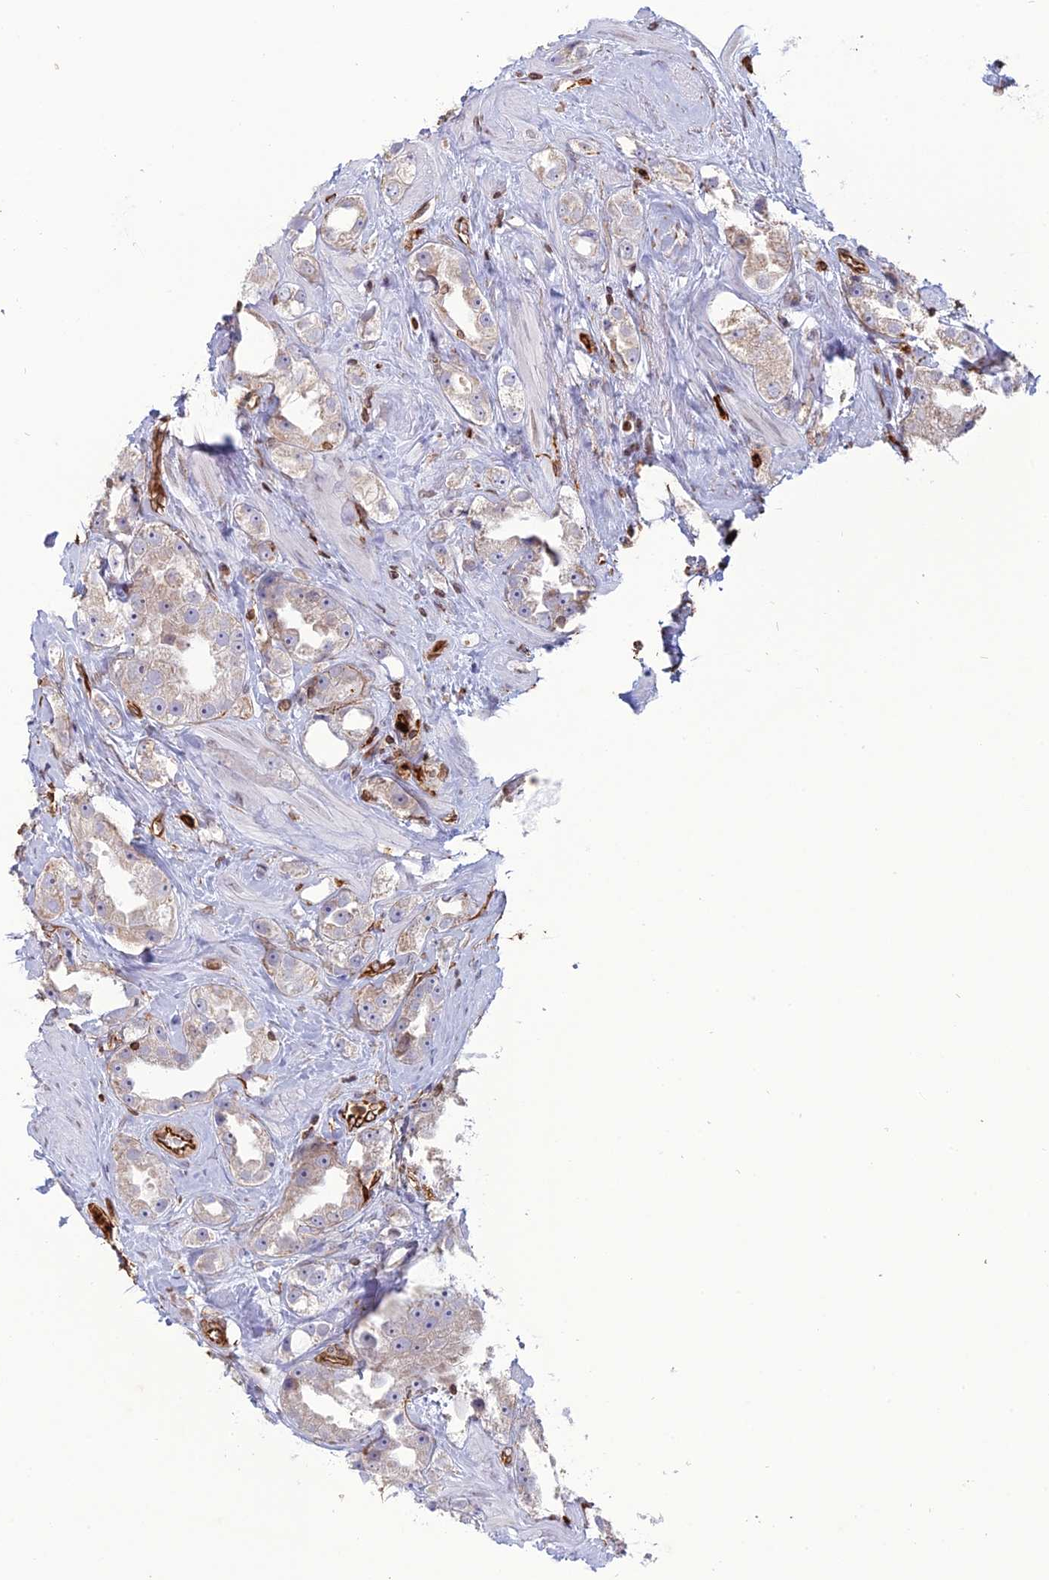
{"staining": {"intensity": "weak", "quantity": "<25%", "location": "cytoplasmic/membranous"}, "tissue": "prostate cancer", "cell_type": "Tumor cells", "image_type": "cancer", "snomed": [{"axis": "morphology", "description": "Adenocarcinoma, NOS"}, {"axis": "topography", "description": "Prostate"}], "caption": "The histopathology image demonstrates no significant expression in tumor cells of adenocarcinoma (prostate). (DAB immunohistochemistry visualized using brightfield microscopy, high magnification).", "gene": "APOBR", "patient": {"sex": "male", "age": 79}}